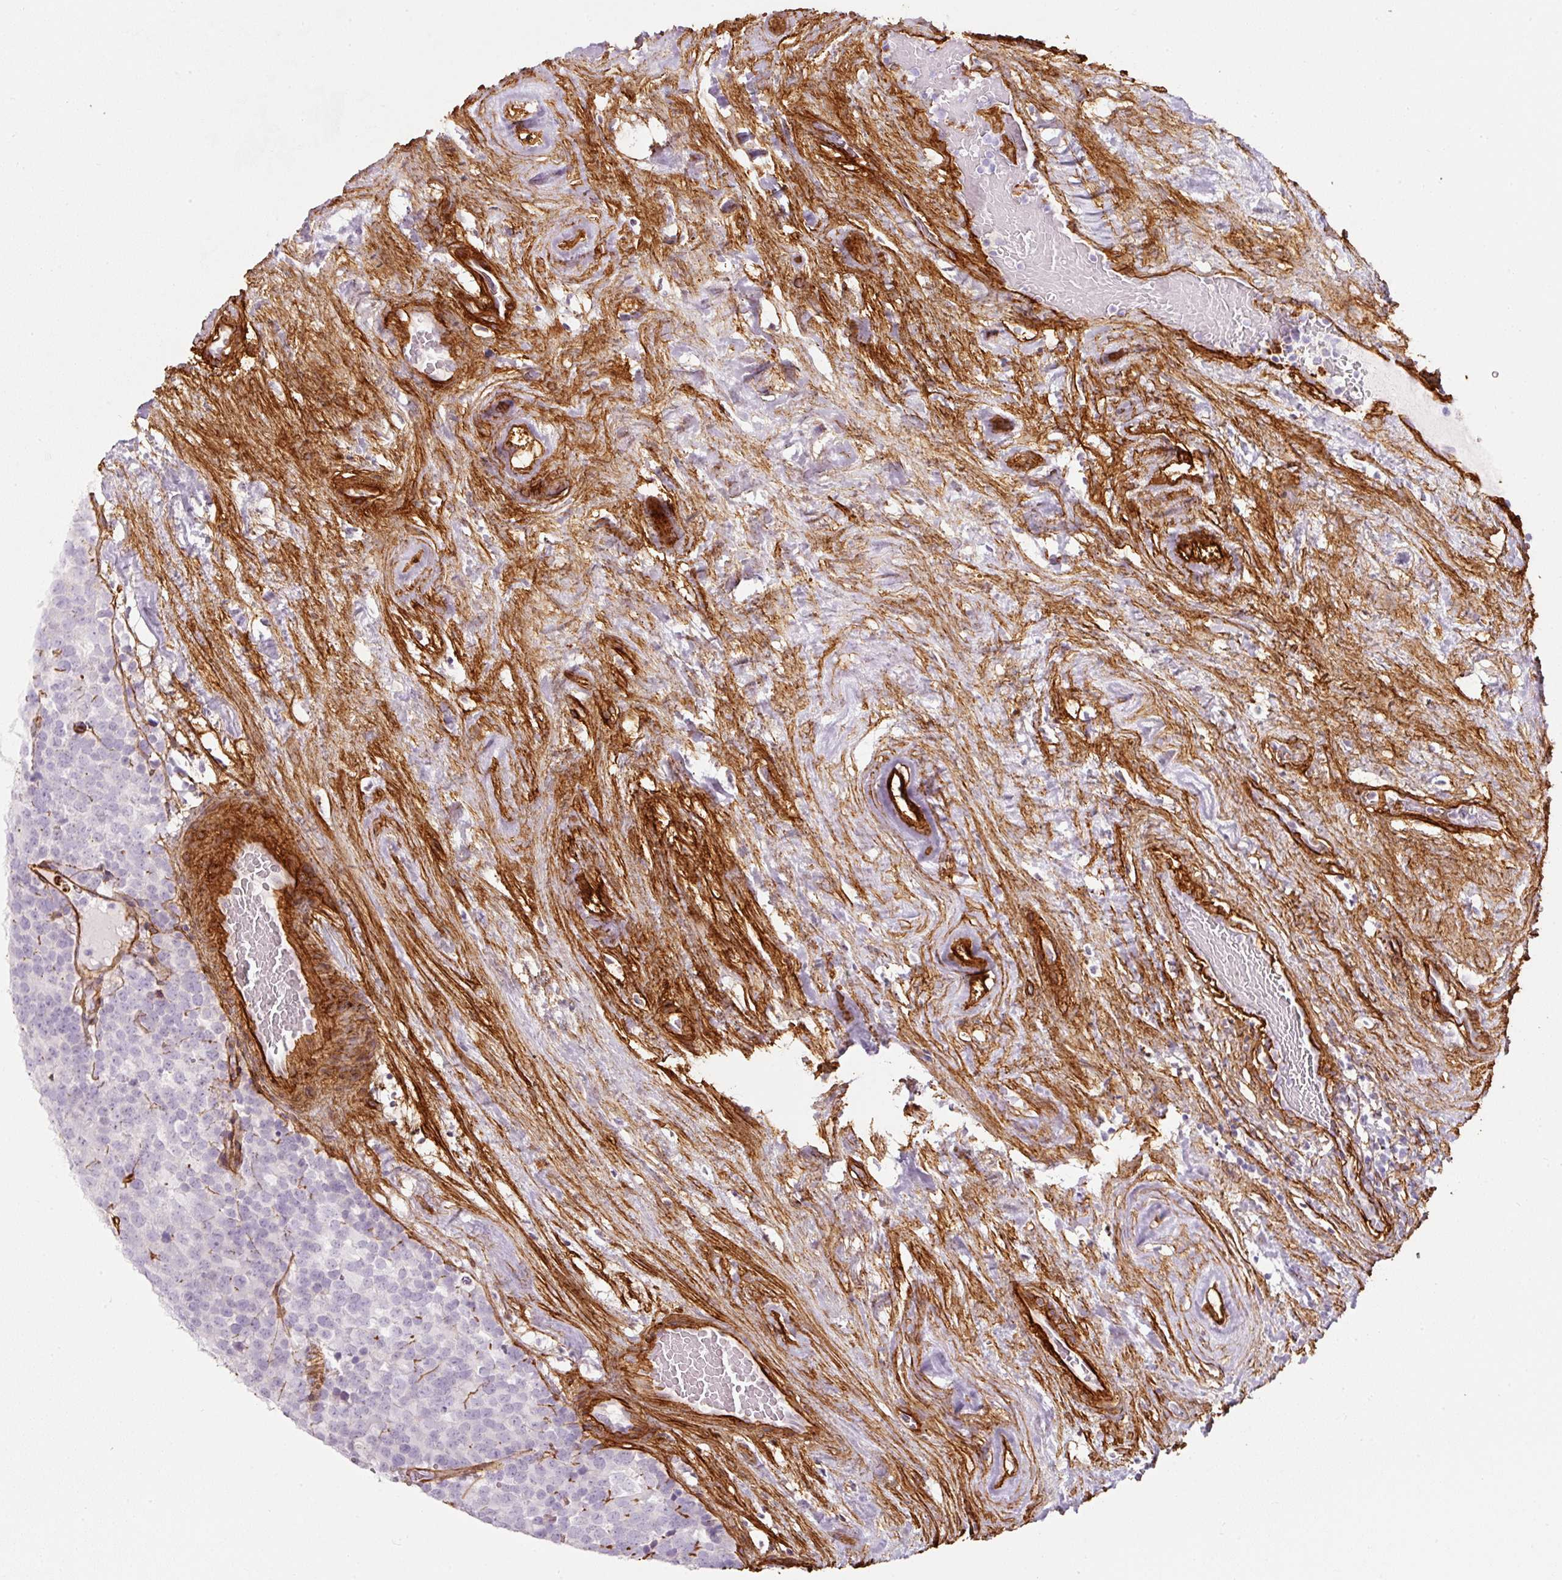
{"staining": {"intensity": "negative", "quantity": "none", "location": "none"}, "tissue": "testis cancer", "cell_type": "Tumor cells", "image_type": "cancer", "snomed": [{"axis": "morphology", "description": "Seminoma, NOS"}, {"axis": "topography", "description": "Testis"}], "caption": "A high-resolution image shows immunohistochemistry staining of testis cancer (seminoma), which shows no significant expression in tumor cells. (DAB (3,3'-diaminobenzidine) IHC visualized using brightfield microscopy, high magnification).", "gene": "LOXL4", "patient": {"sex": "male", "age": 71}}